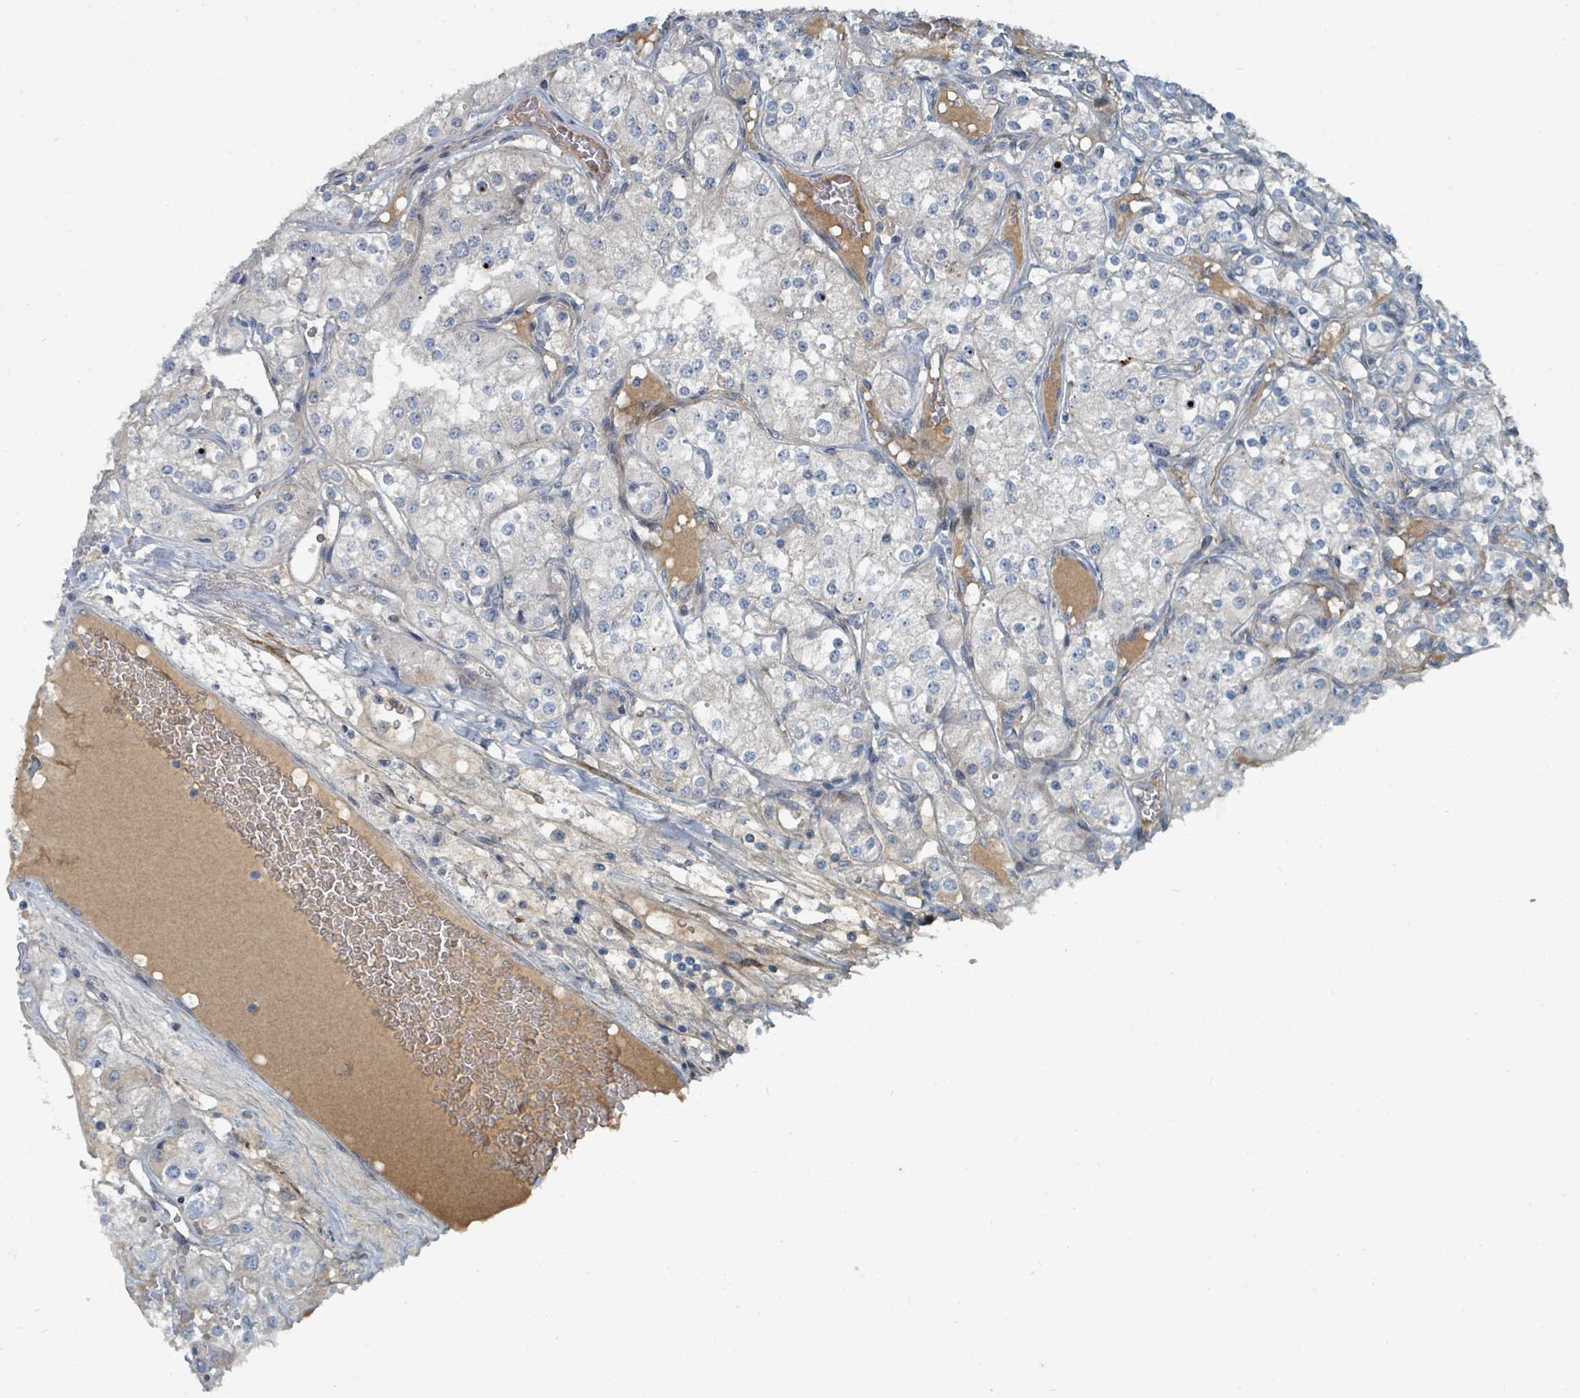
{"staining": {"intensity": "negative", "quantity": "none", "location": "none"}, "tissue": "renal cancer", "cell_type": "Tumor cells", "image_type": "cancer", "snomed": [{"axis": "morphology", "description": "Adenocarcinoma, NOS"}, {"axis": "topography", "description": "Kidney"}], "caption": "A micrograph of renal cancer (adenocarcinoma) stained for a protein displays no brown staining in tumor cells. The staining was performed using DAB (3,3'-diaminobenzidine) to visualize the protein expression in brown, while the nuclei were stained in blue with hematoxylin (Magnification: 20x).", "gene": "SLC44A5", "patient": {"sex": "male", "age": 77}}